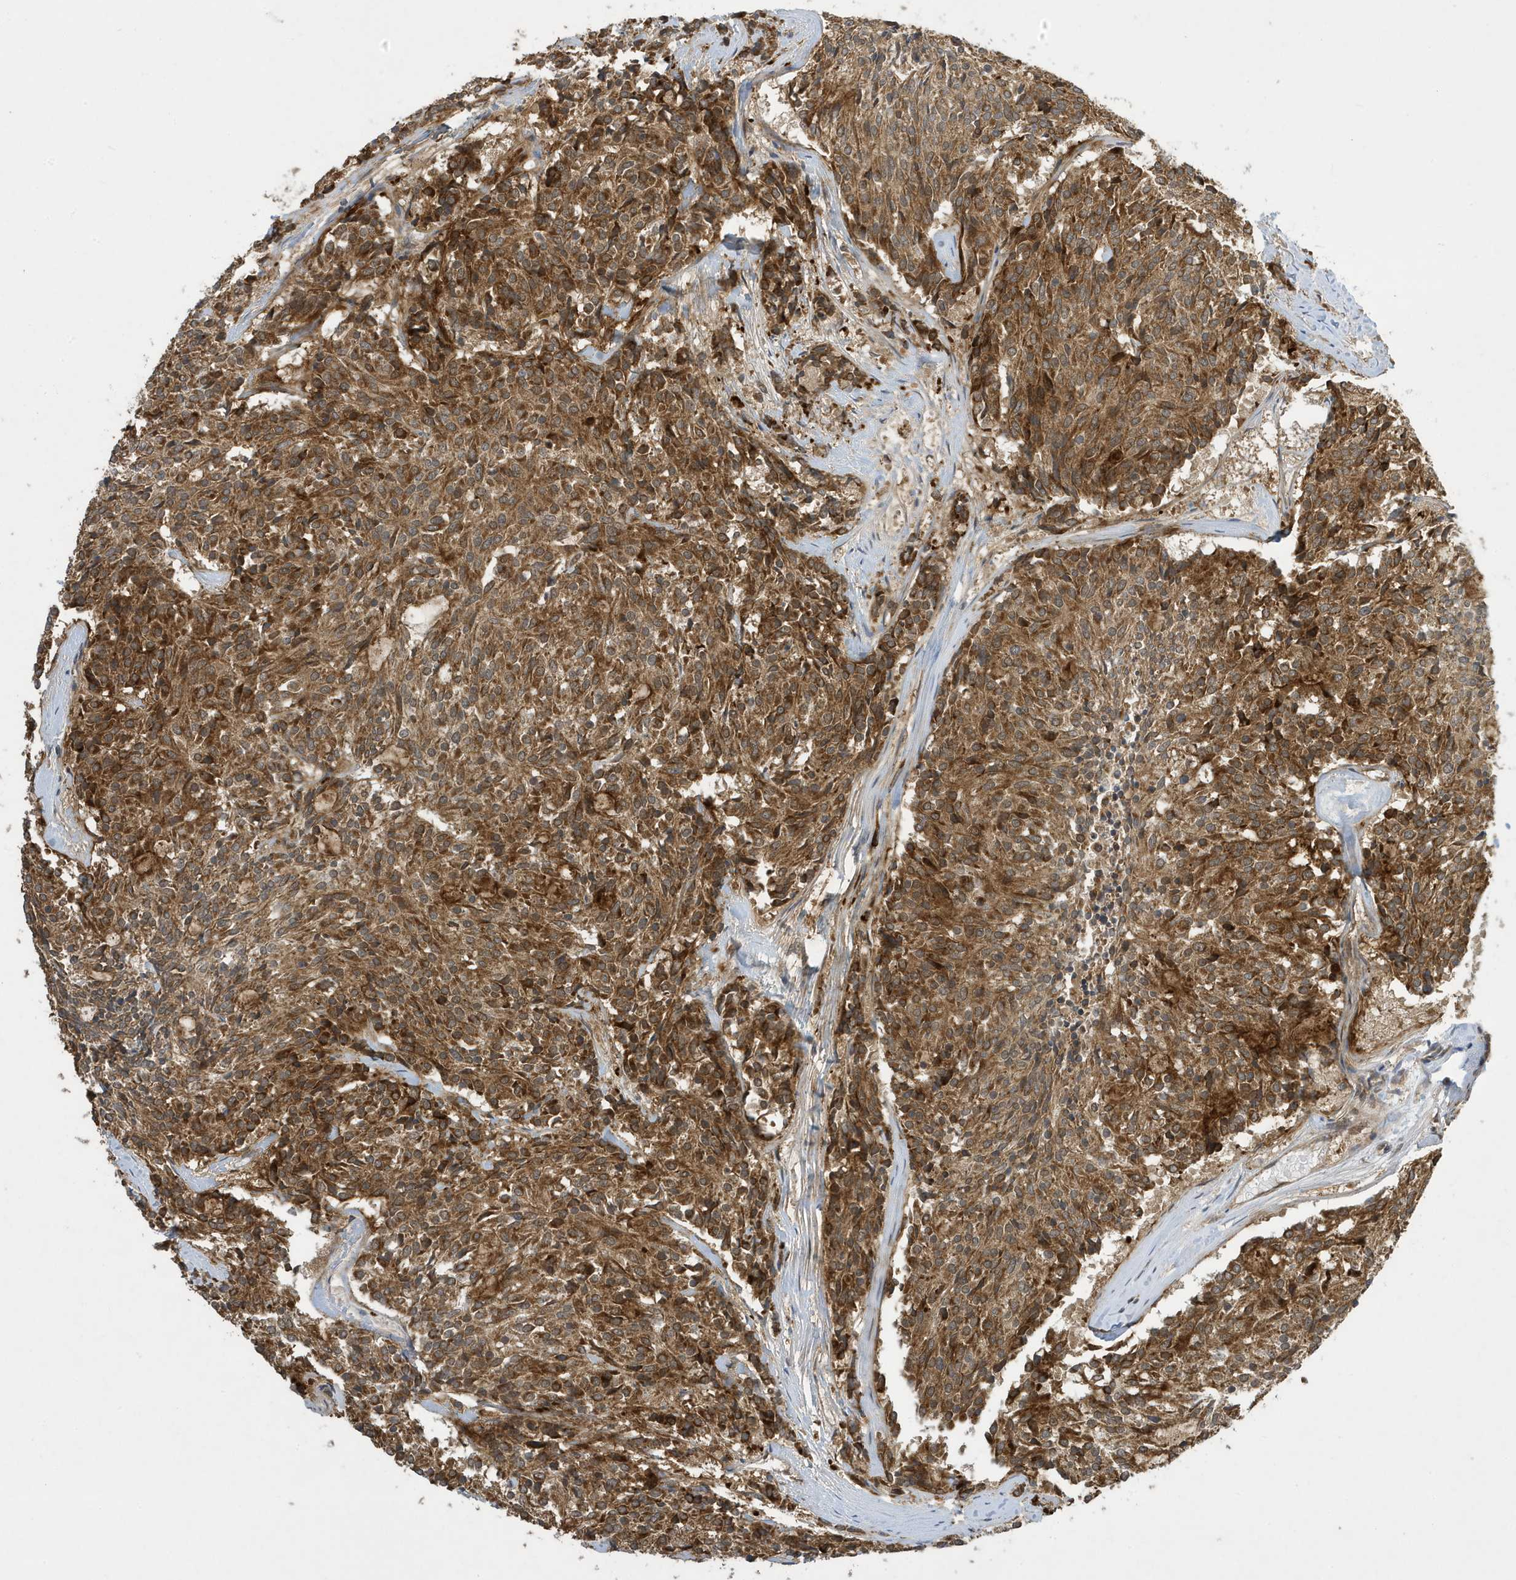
{"staining": {"intensity": "moderate", "quantity": ">75%", "location": "cytoplasmic/membranous"}, "tissue": "carcinoid", "cell_type": "Tumor cells", "image_type": "cancer", "snomed": [{"axis": "morphology", "description": "Carcinoid, malignant, NOS"}, {"axis": "topography", "description": "Pancreas"}], "caption": "A micrograph showing moderate cytoplasmic/membranous positivity in approximately >75% of tumor cells in carcinoid (malignant), as visualized by brown immunohistochemical staining.", "gene": "NCOA7", "patient": {"sex": "female", "age": 54}}